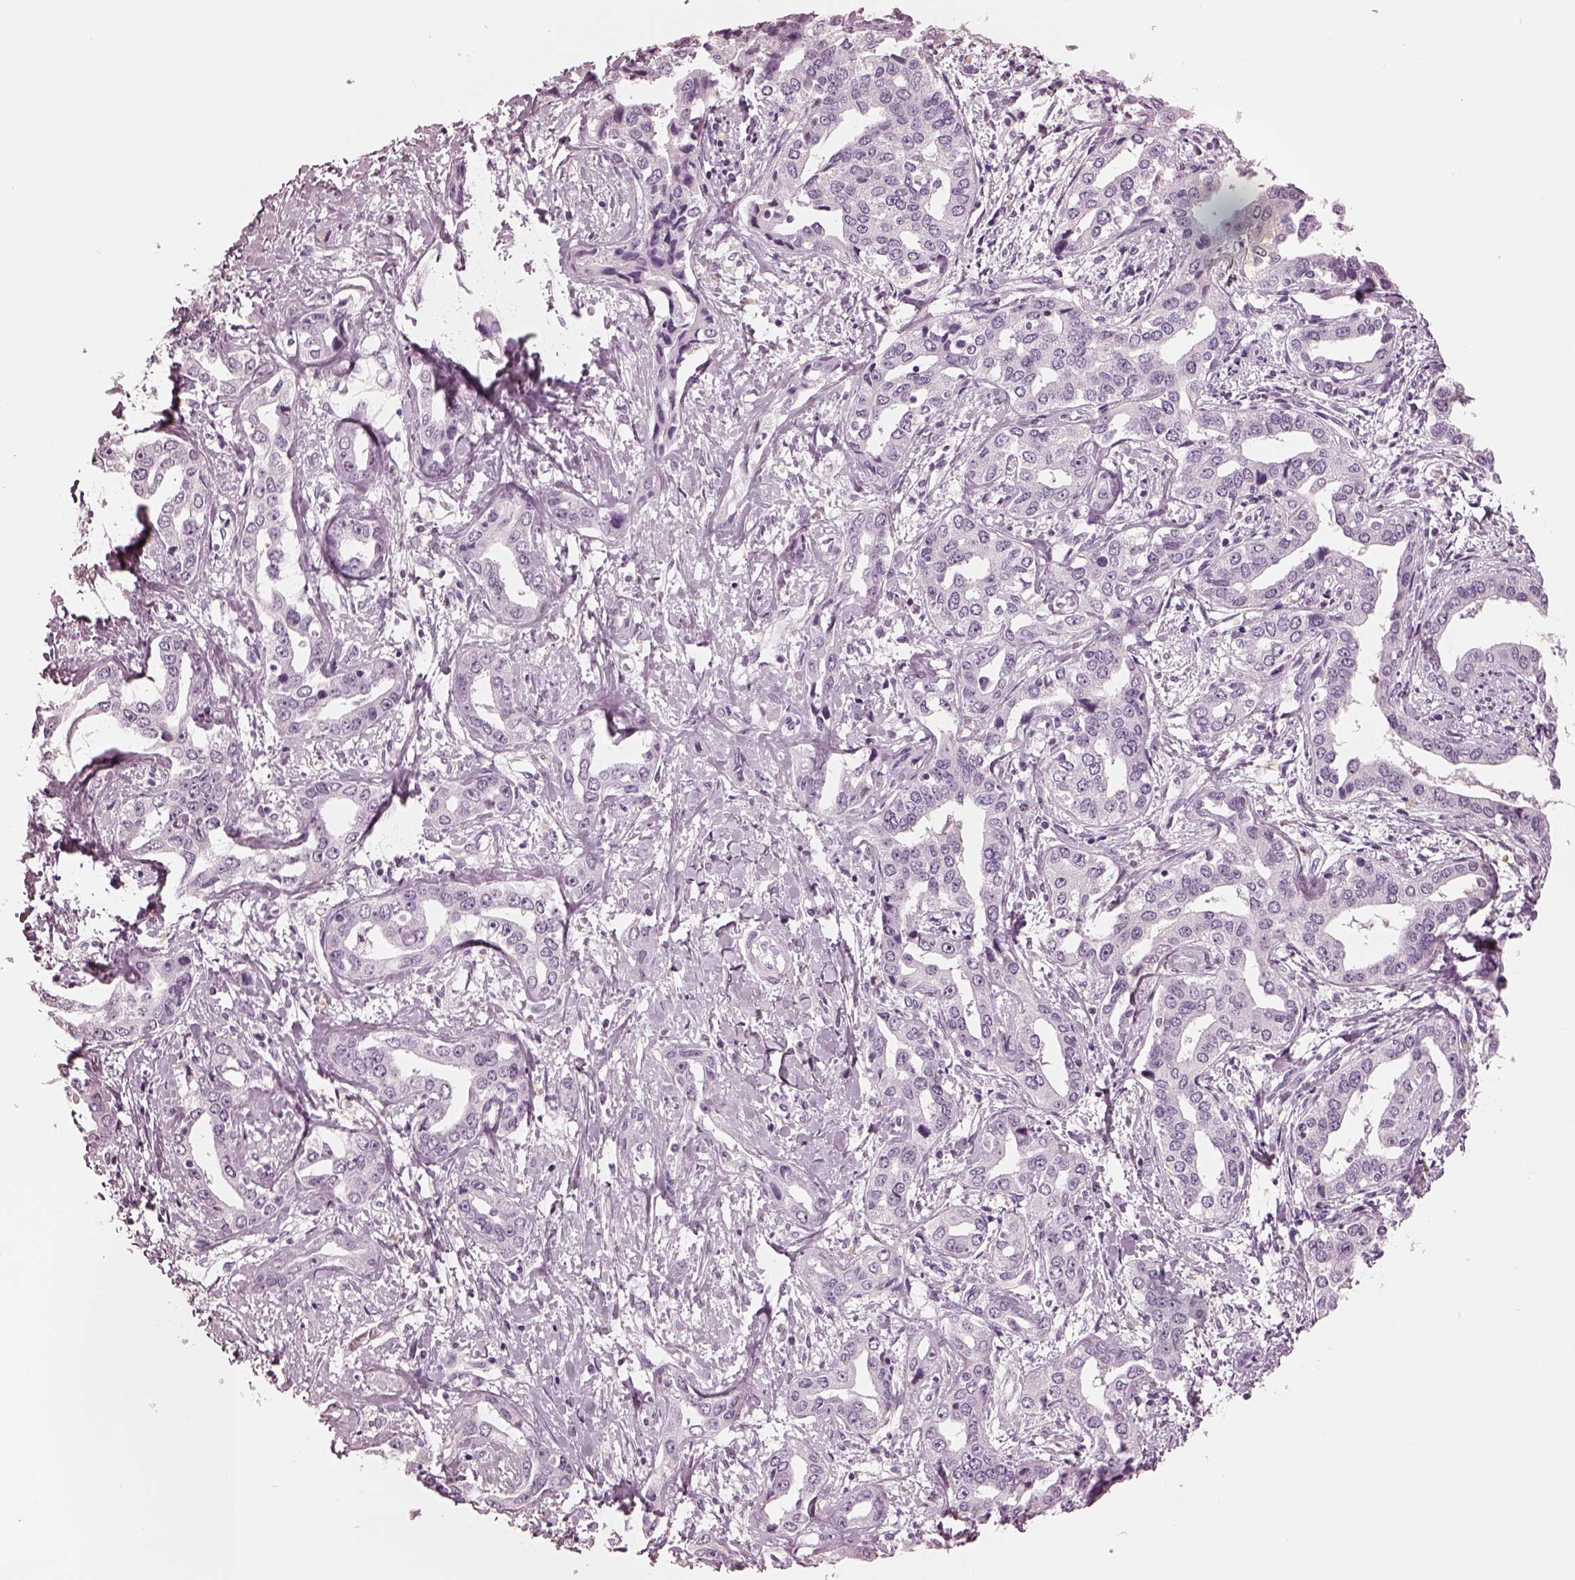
{"staining": {"intensity": "negative", "quantity": "none", "location": "none"}, "tissue": "liver cancer", "cell_type": "Tumor cells", "image_type": "cancer", "snomed": [{"axis": "morphology", "description": "Cholangiocarcinoma"}, {"axis": "topography", "description": "Liver"}], "caption": "Liver cancer was stained to show a protein in brown. There is no significant expression in tumor cells. Nuclei are stained in blue.", "gene": "CSH1", "patient": {"sex": "male", "age": 59}}